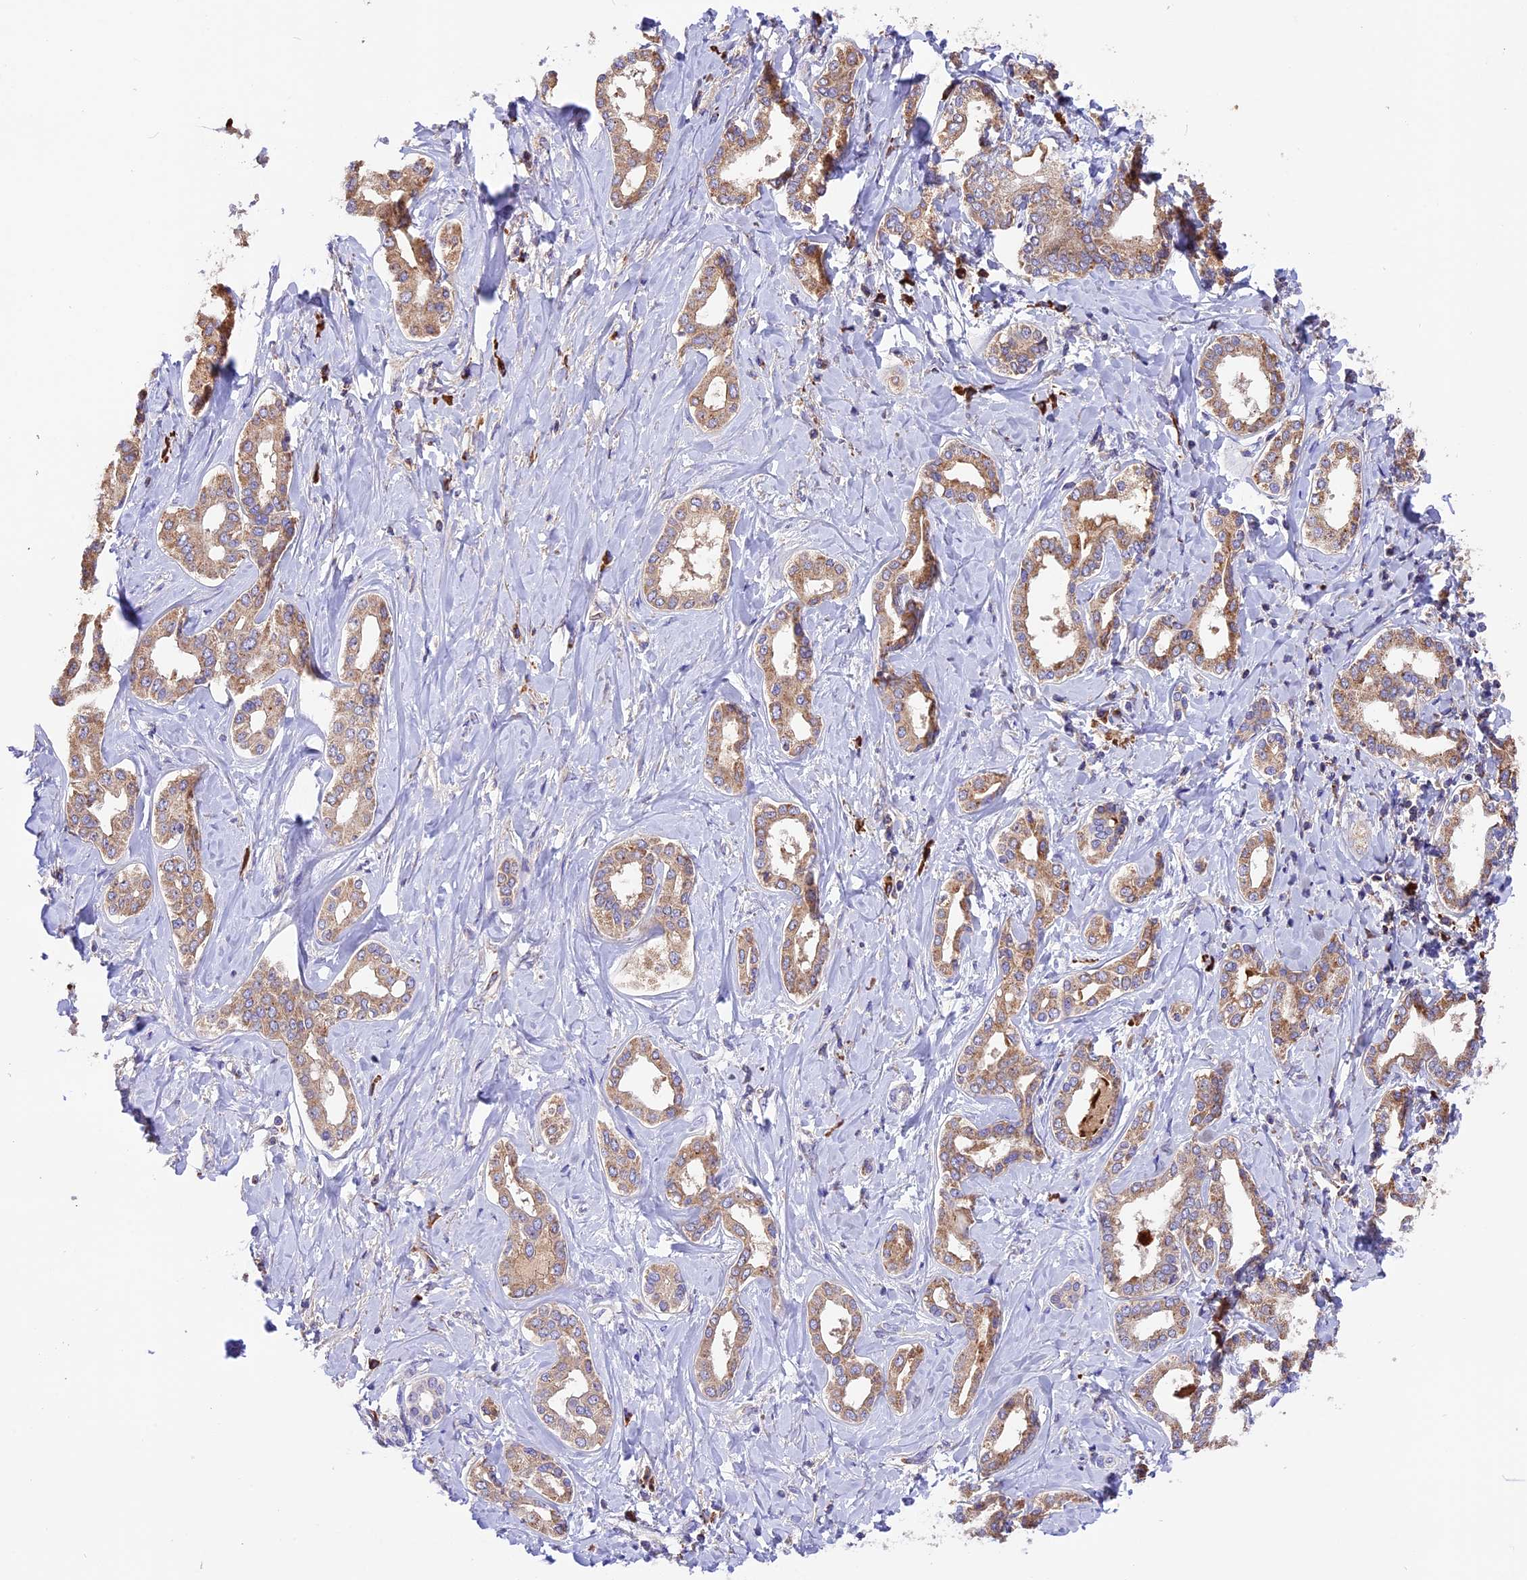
{"staining": {"intensity": "moderate", "quantity": ">75%", "location": "cytoplasmic/membranous"}, "tissue": "liver cancer", "cell_type": "Tumor cells", "image_type": "cancer", "snomed": [{"axis": "morphology", "description": "Cholangiocarcinoma"}, {"axis": "topography", "description": "Liver"}], "caption": "Immunohistochemistry staining of cholangiocarcinoma (liver), which displays medium levels of moderate cytoplasmic/membranous staining in about >75% of tumor cells indicating moderate cytoplasmic/membranous protein positivity. The staining was performed using DAB (brown) for protein detection and nuclei were counterstained in hematoxylin (blue).", "gene": "METTL22", "patient": {"sex": "female", "age": 77}}